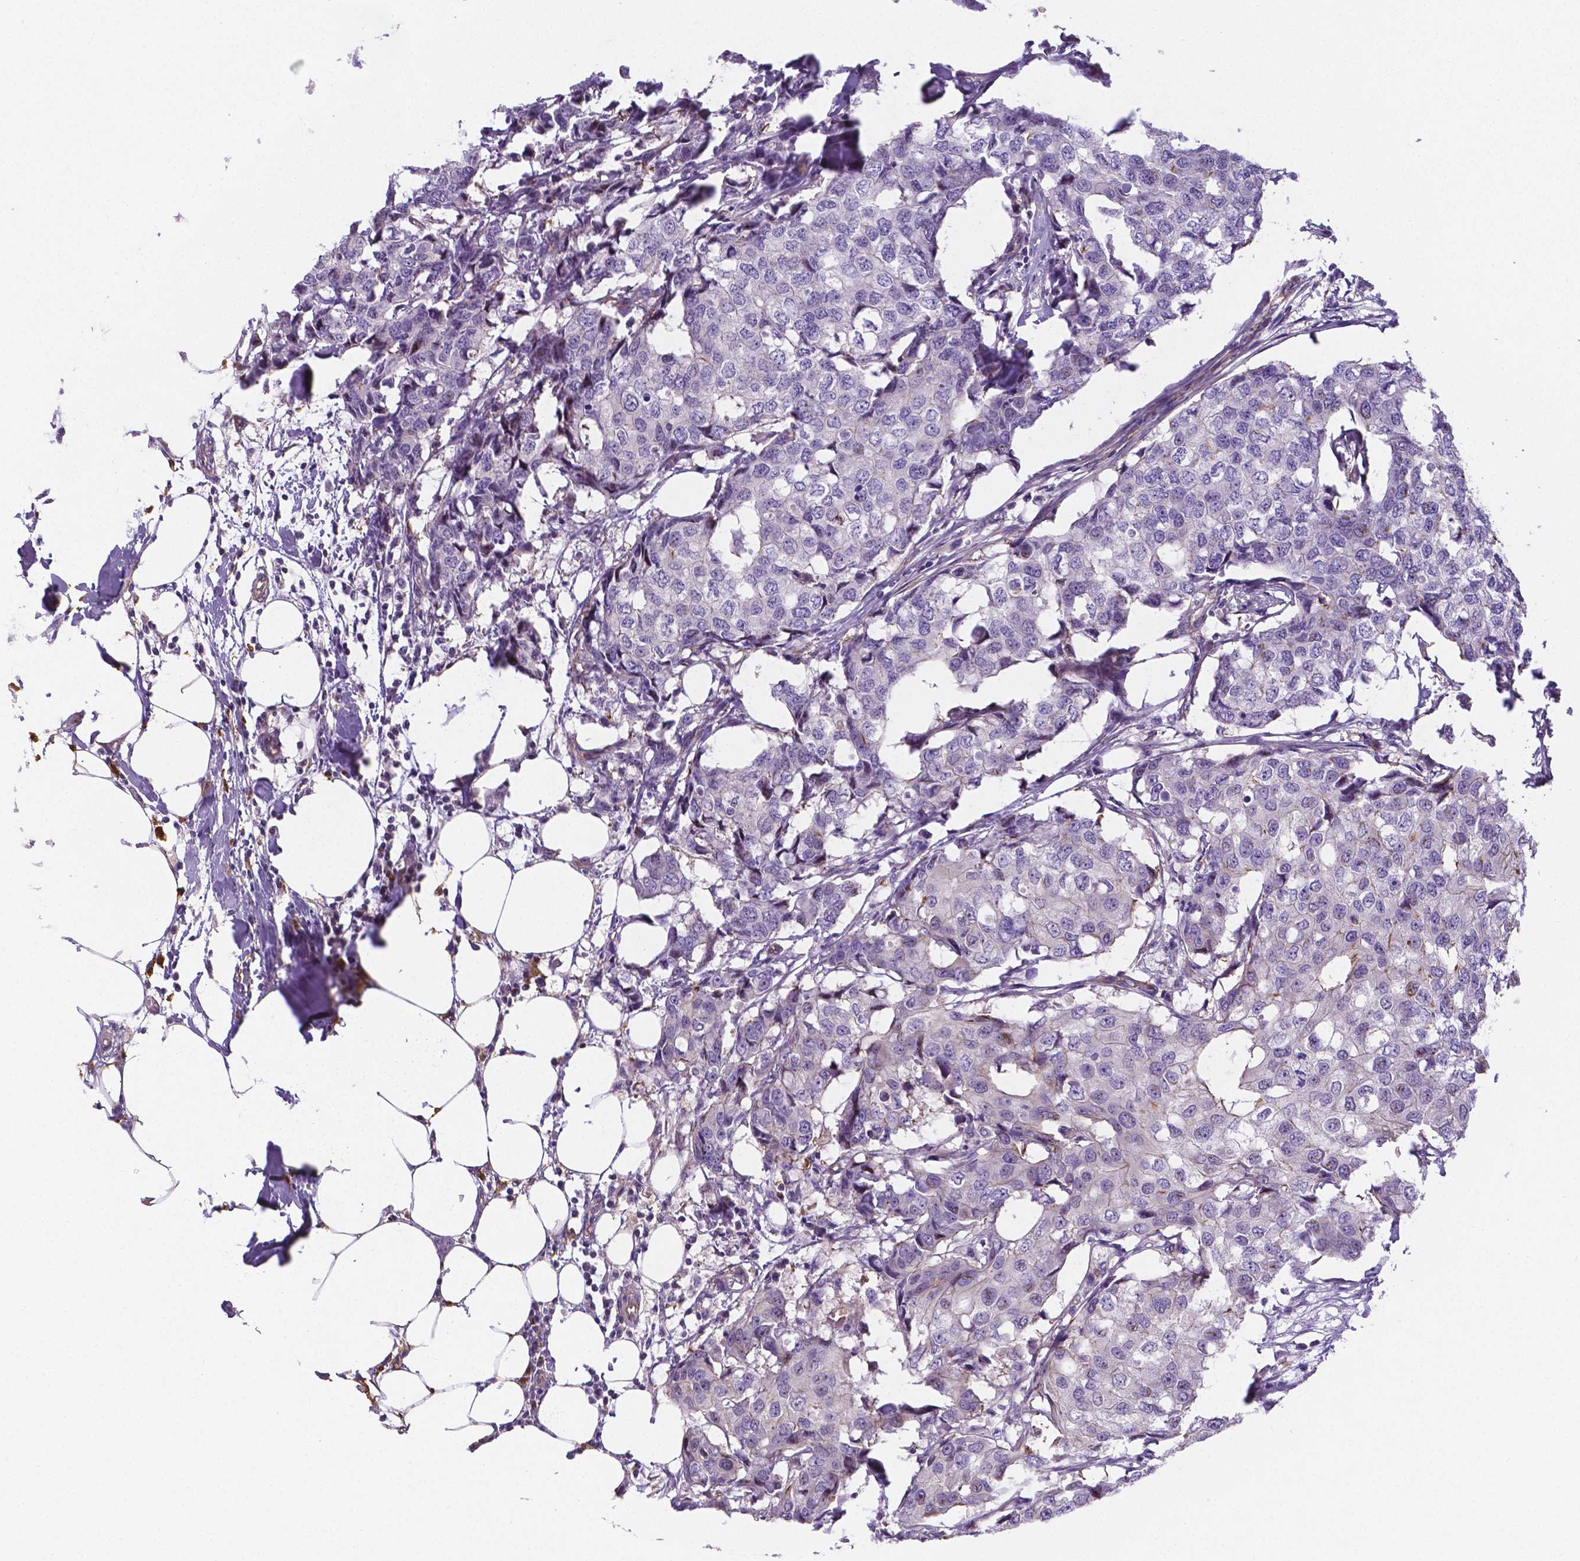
{"staining": {"intensity": "moderate", "quantity": "<25%", "location": "cytoplasmic/membranous"}, "tissue": "breast cancer", "cell_type": "Tumor cells", "image_type": "cancer", "snomed": [{"axis": "morphology", "description": "Duct carcinoma"}, {"axis": "topography", "description": "Breast"}], "caption": "Immunohistochemistry (IHC) image of breast cancer stained for a protein (brown), which demonstrates low levels of moderate cytoplasmic/membranous staining in approximately <25% of tumor cells.", "gene": "CRMP1", "patient": {"sex": "female", "age": 27}}